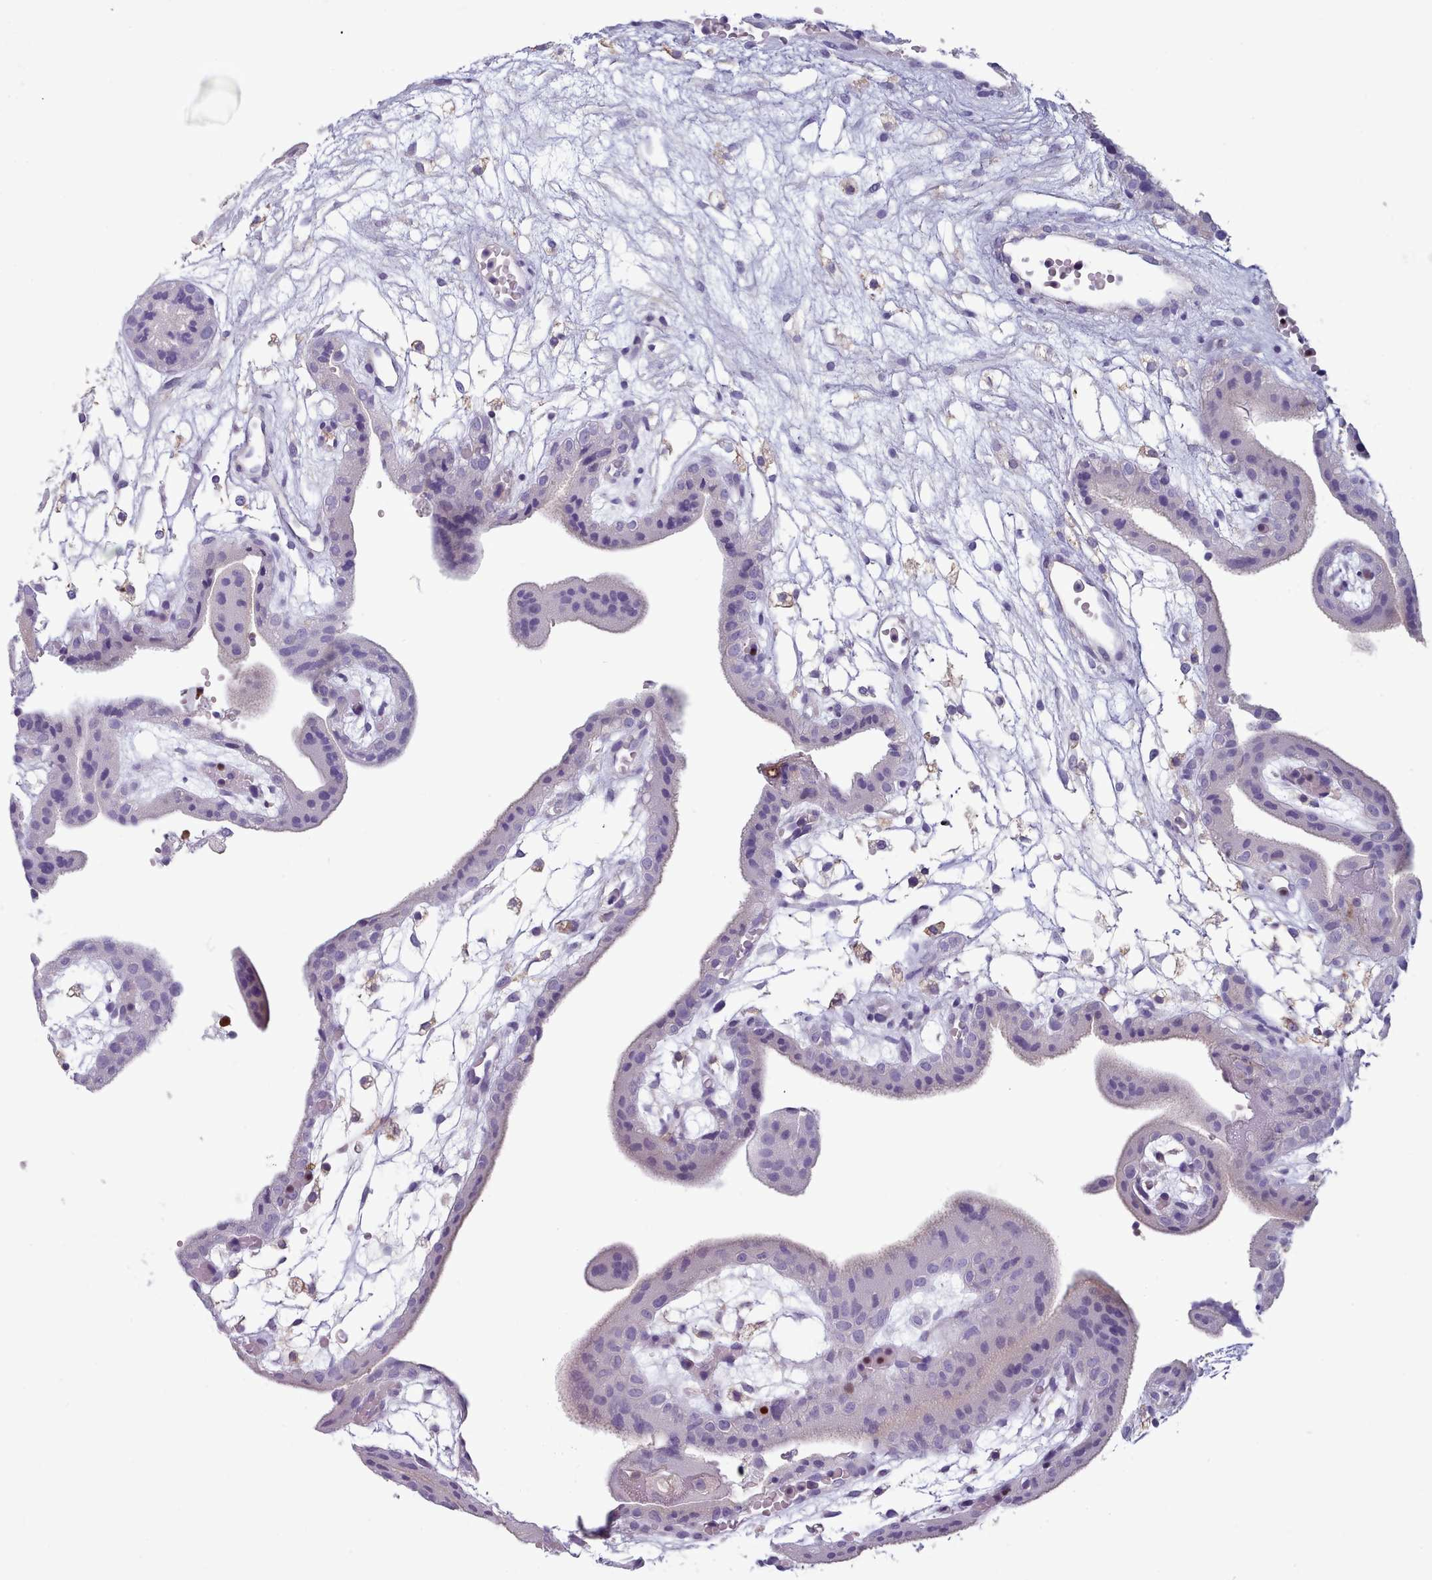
{"staining": {"intensity": "negative", "quantity": "none", "location": "none"}, "tissue": "placenta", "cell_type": "Trophoblastic cells", "image_type": "normal", "snomed": [{"axis": "morphology", "description": "Normal tissue, NOS"}, {"axis": "topography", "description": "Placenta"}], "caption": "Photomicrograph shows no protein staining in trophoblastic cells of unremarkable placenta. The staining was performed using DAB (3,3'-diaminobenzidine) to visualize the protein expression in brown, while the nuclei were stained in blue with hematoxylin (Magnification: 20x).", "gene": "RAC1", "patient": {"sex": "female", "age": 18}}